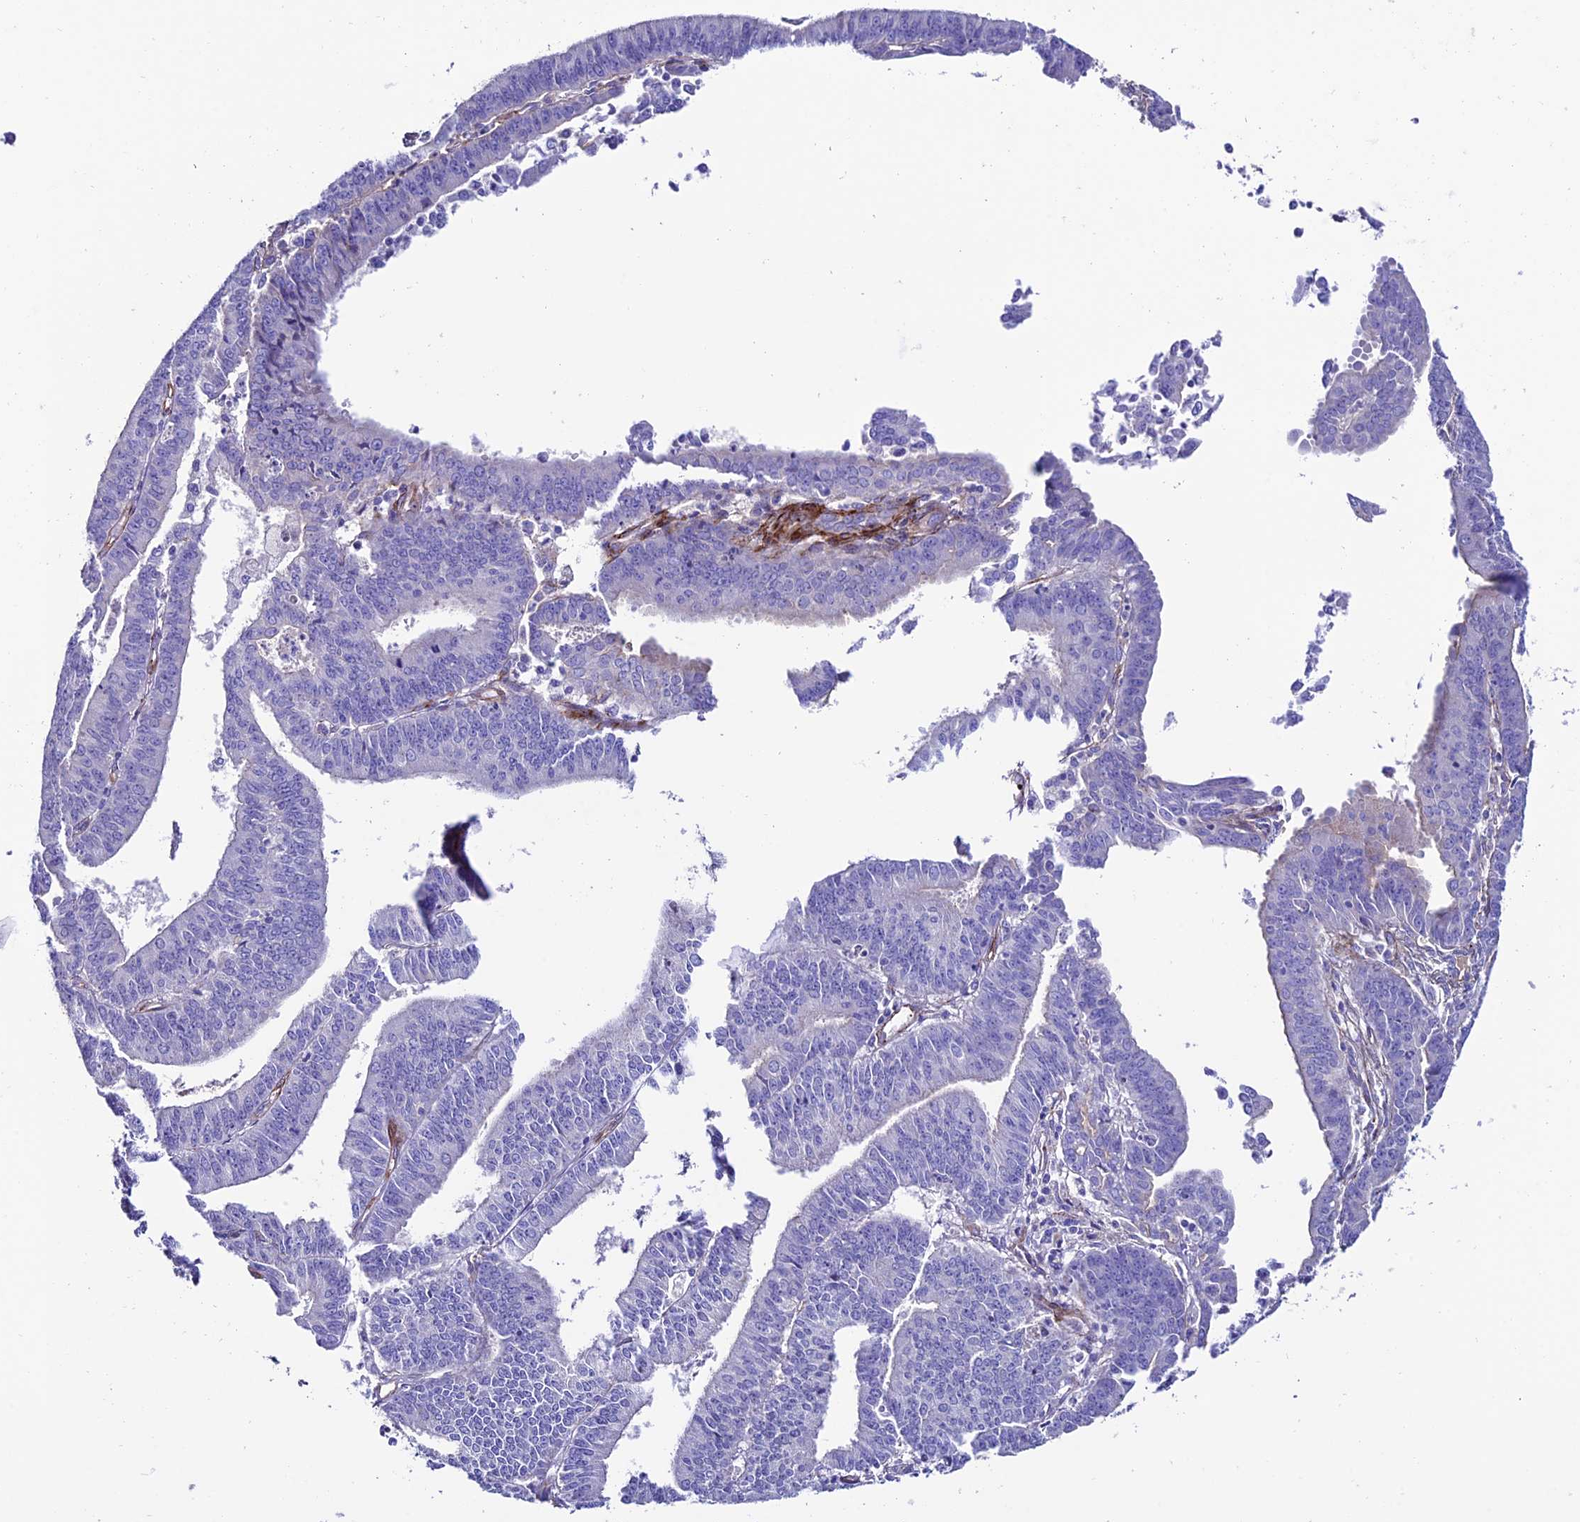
{"staining": {"intensity": "negative", "quantity": "none", "location": "none"}, "tissue": "endometrial cancer", "cell_type": "Tumor cells", "image_type": "cancer", "snomed": [{"axis": "morphology", "description": "Adenocarcinoma, NOS"}, {"axis": "topography", "description": "Endometrium"}], "caption": "This is an immunohistochemistry (IHC) image of endometrial cancer. There is no positivity in tumor cells.", "gene": "REX1BD", "patient": {"sex": "female", "age": 73}}